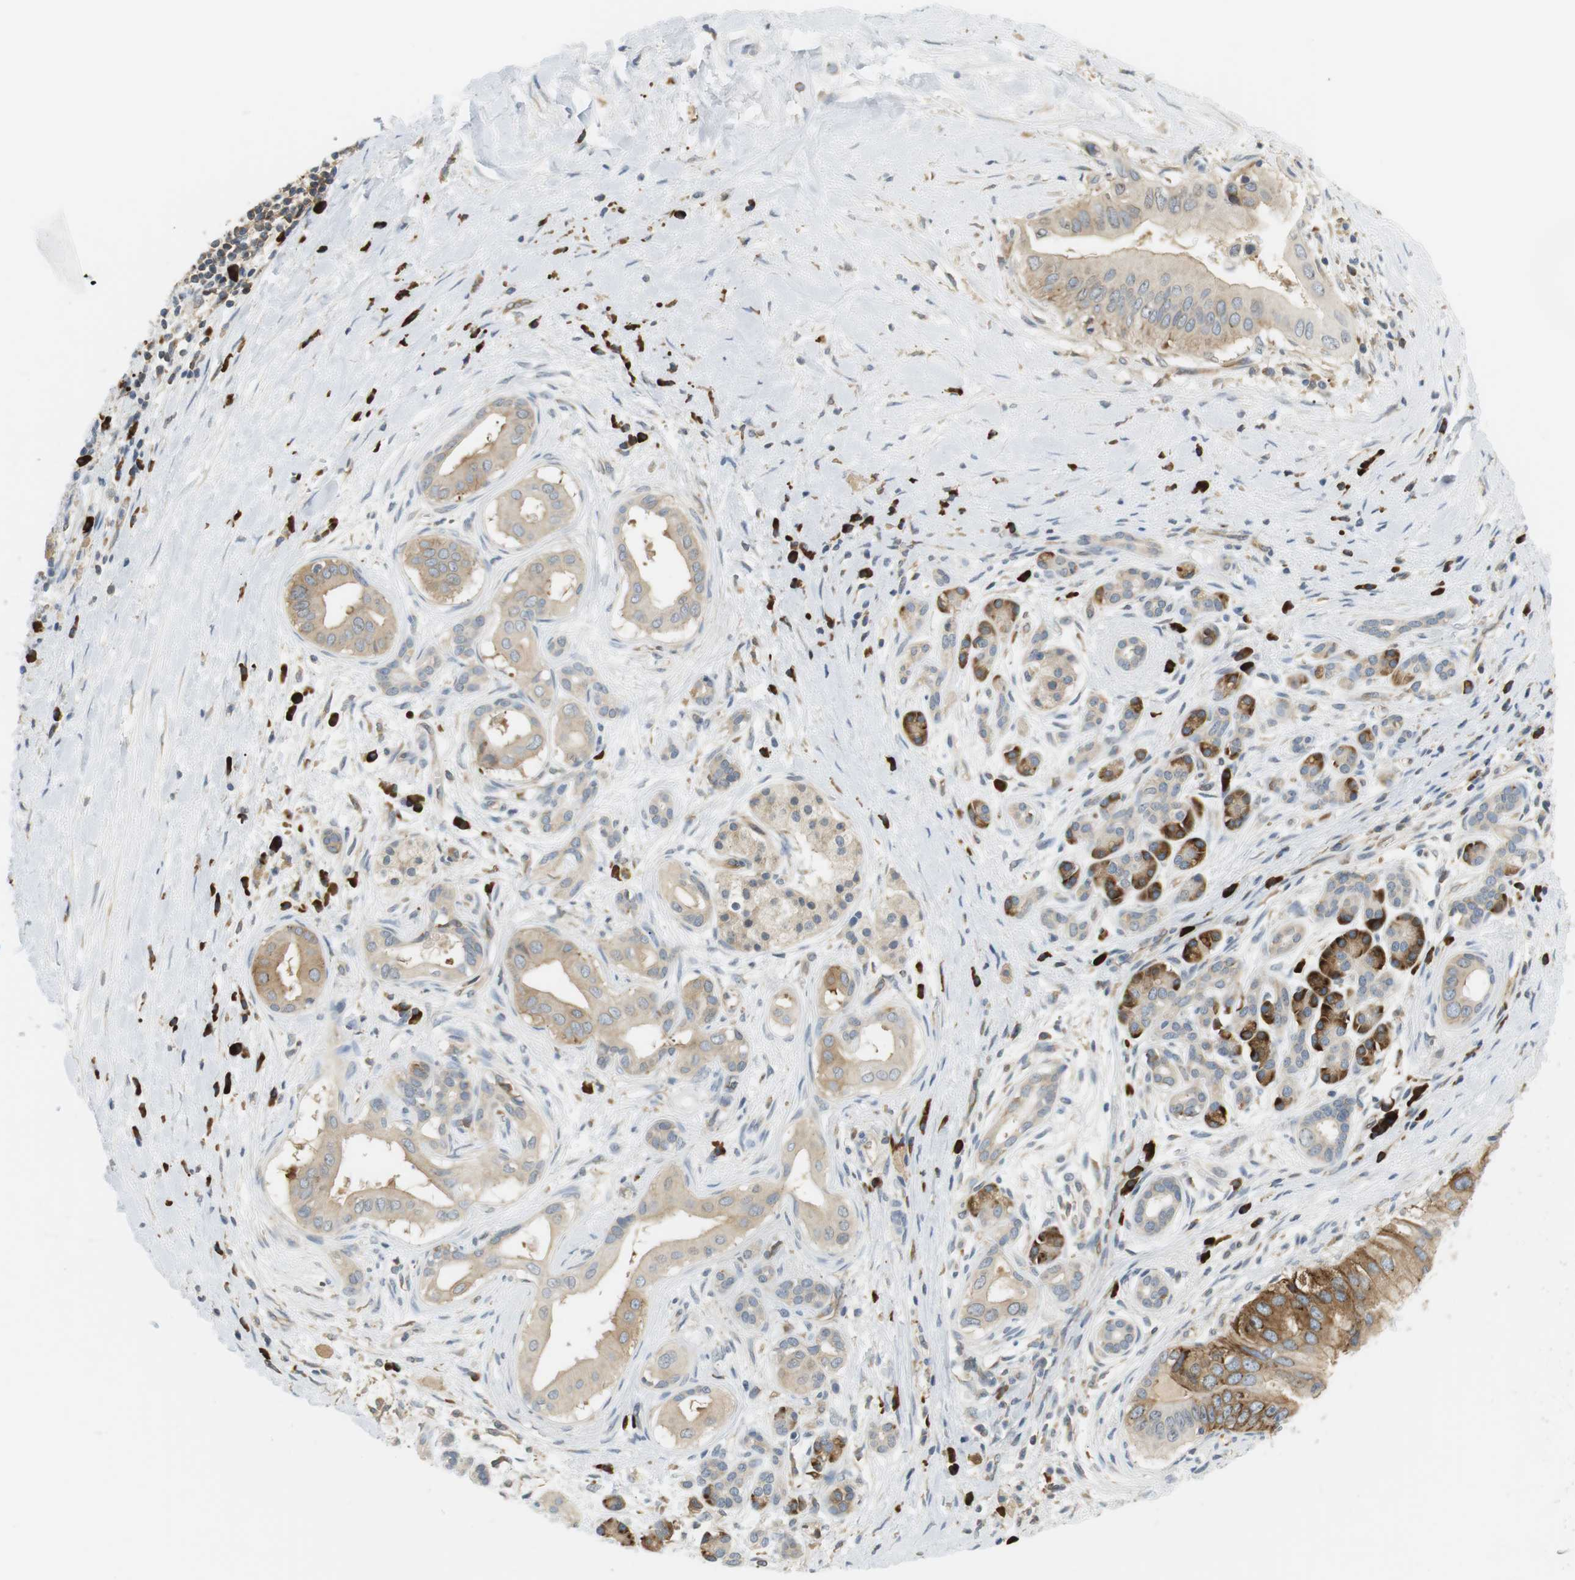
{"staining": {"intensity": "weak", "quantity": ">75%", "location": "cytoplasmic/membranous"}, "tissue": "pancreatic cancer", "cell_type": "Tumor cells", "image_type": "cancer", "snomed": [{"axis": "morphology", "description": "Adenocarcinoma, NOS"}, {"axis": "topography", "description": "Pancreas"}], "caption": "Protein staining by immunohistochemistry (IHC) exhibits weak cytoplasmic/membranous expression in about >75% of tumor cells in pancreatic cancer (adenocarcinoma).", "gene": "TMEM200A", "patient": {"sex": "male", "age": 55}}